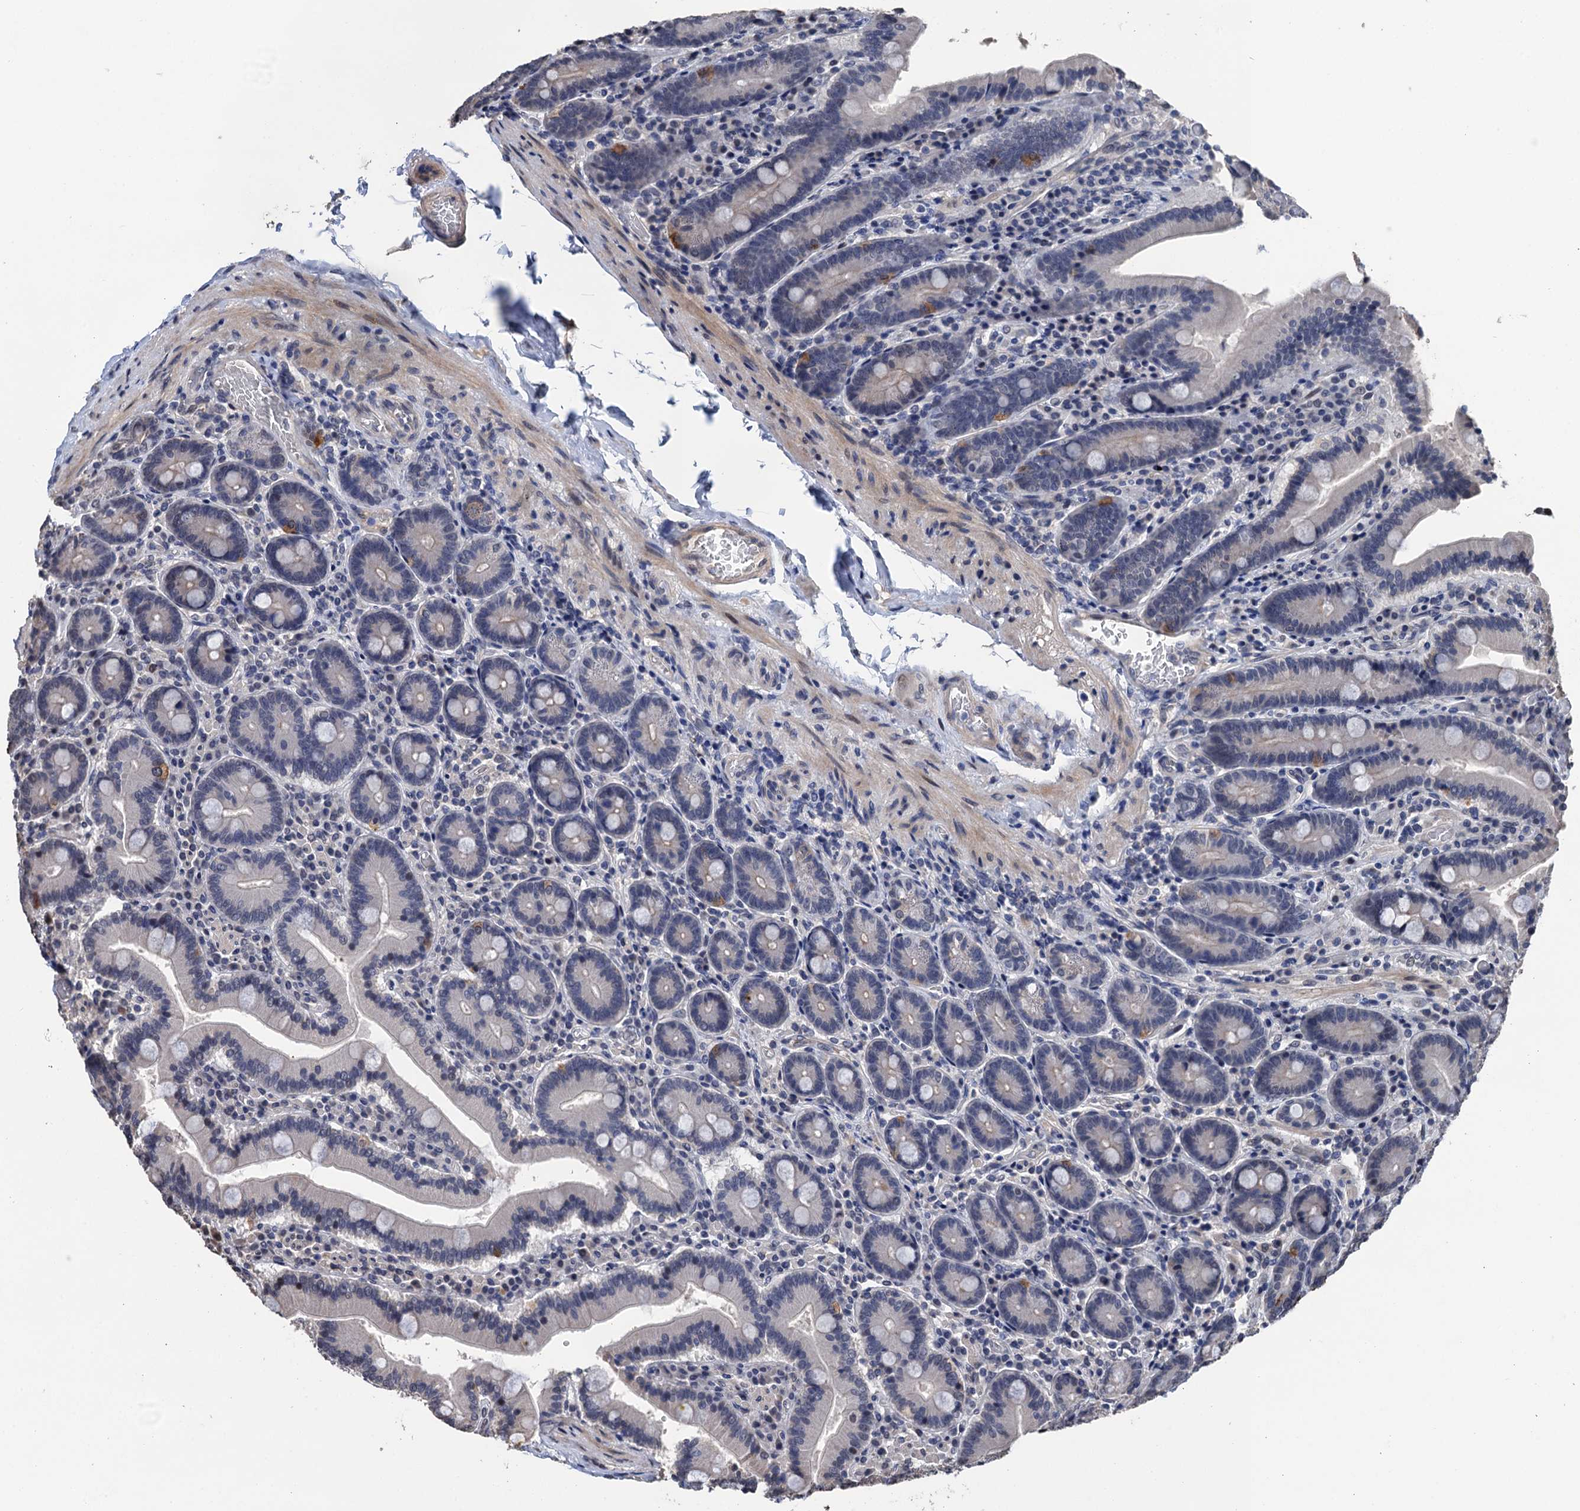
{"staining": {"intensity": "weak", "quantity": "<25%", "location": "cytoplasmic/membranous"}, "tissue": "duodenum", "cell_type": "Glandular cells", "image_type": "normal", "snomed": [{"axis": "morphology", "description": "Normal tissue, NOS"}, {"axis": "topography", "description": "Duodenum"}], "caption": "Human duodenum stained for a protein using immunohistochemistry shows no staining in glandular cells.", "gene": "ART5", "patient": {"sex": "female", "age": 62}}